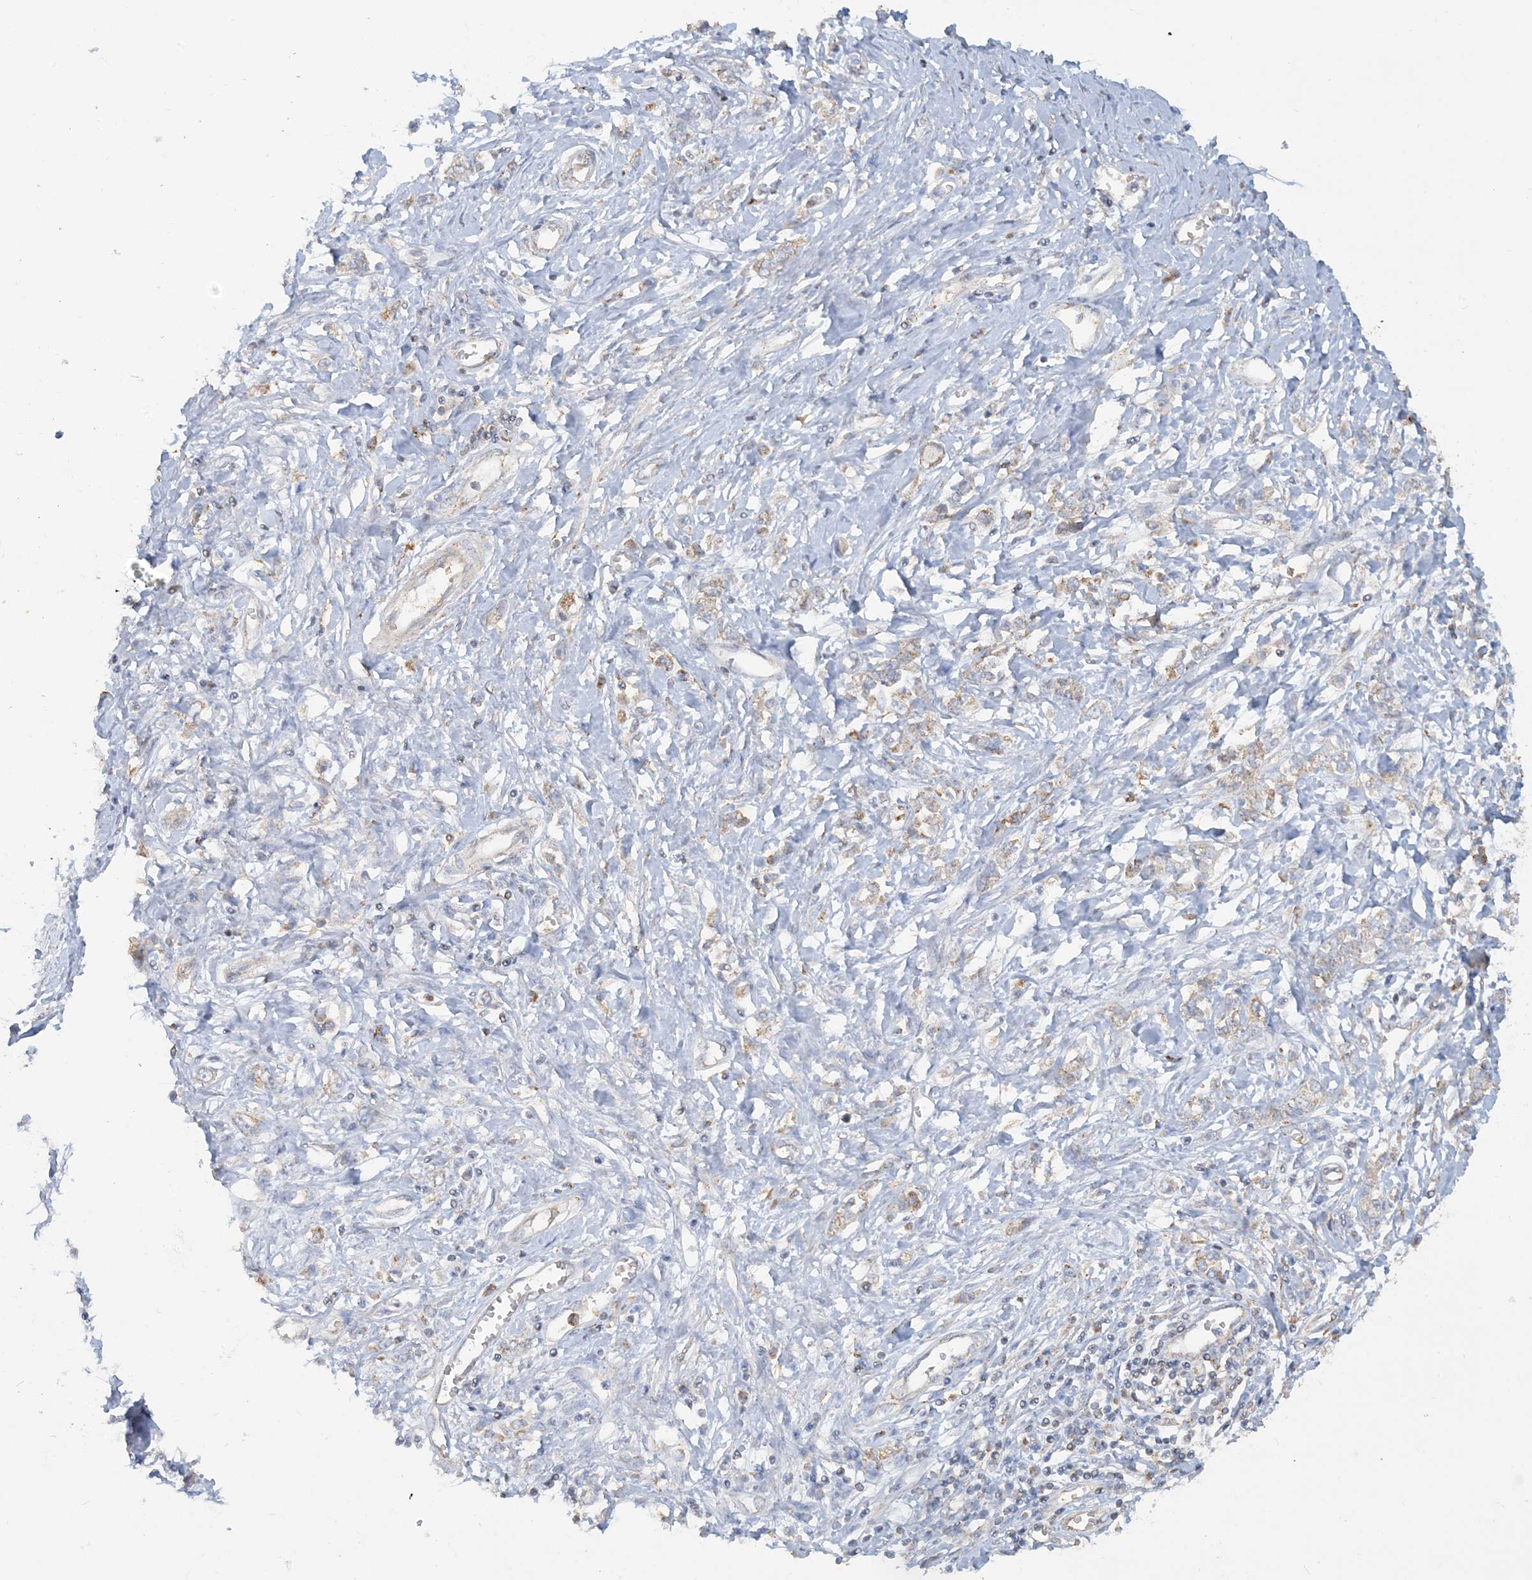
{"staining": {"intensity": "weak", "quantity": "25%-75%", "location": "cytoplasmic/membranous"}, "tissue": "stomach cancer", "cell_type": "Tumor cells", "image_type": "cancer", "snomed": [{"axis": "morphology", "description": "Adenocarcinoma, NOS"}, {"axis": "topography", "description": "Stomach"}], "caption": "Immunohistochemical staining of stomach cancer (adenocarcinoma) exhibits weak cytoplasmic/membranous protein expression in about 25%-75% of tumor cells.", "gene": "SFMBT2", "patient": {"sex": "female", "age": 76}}